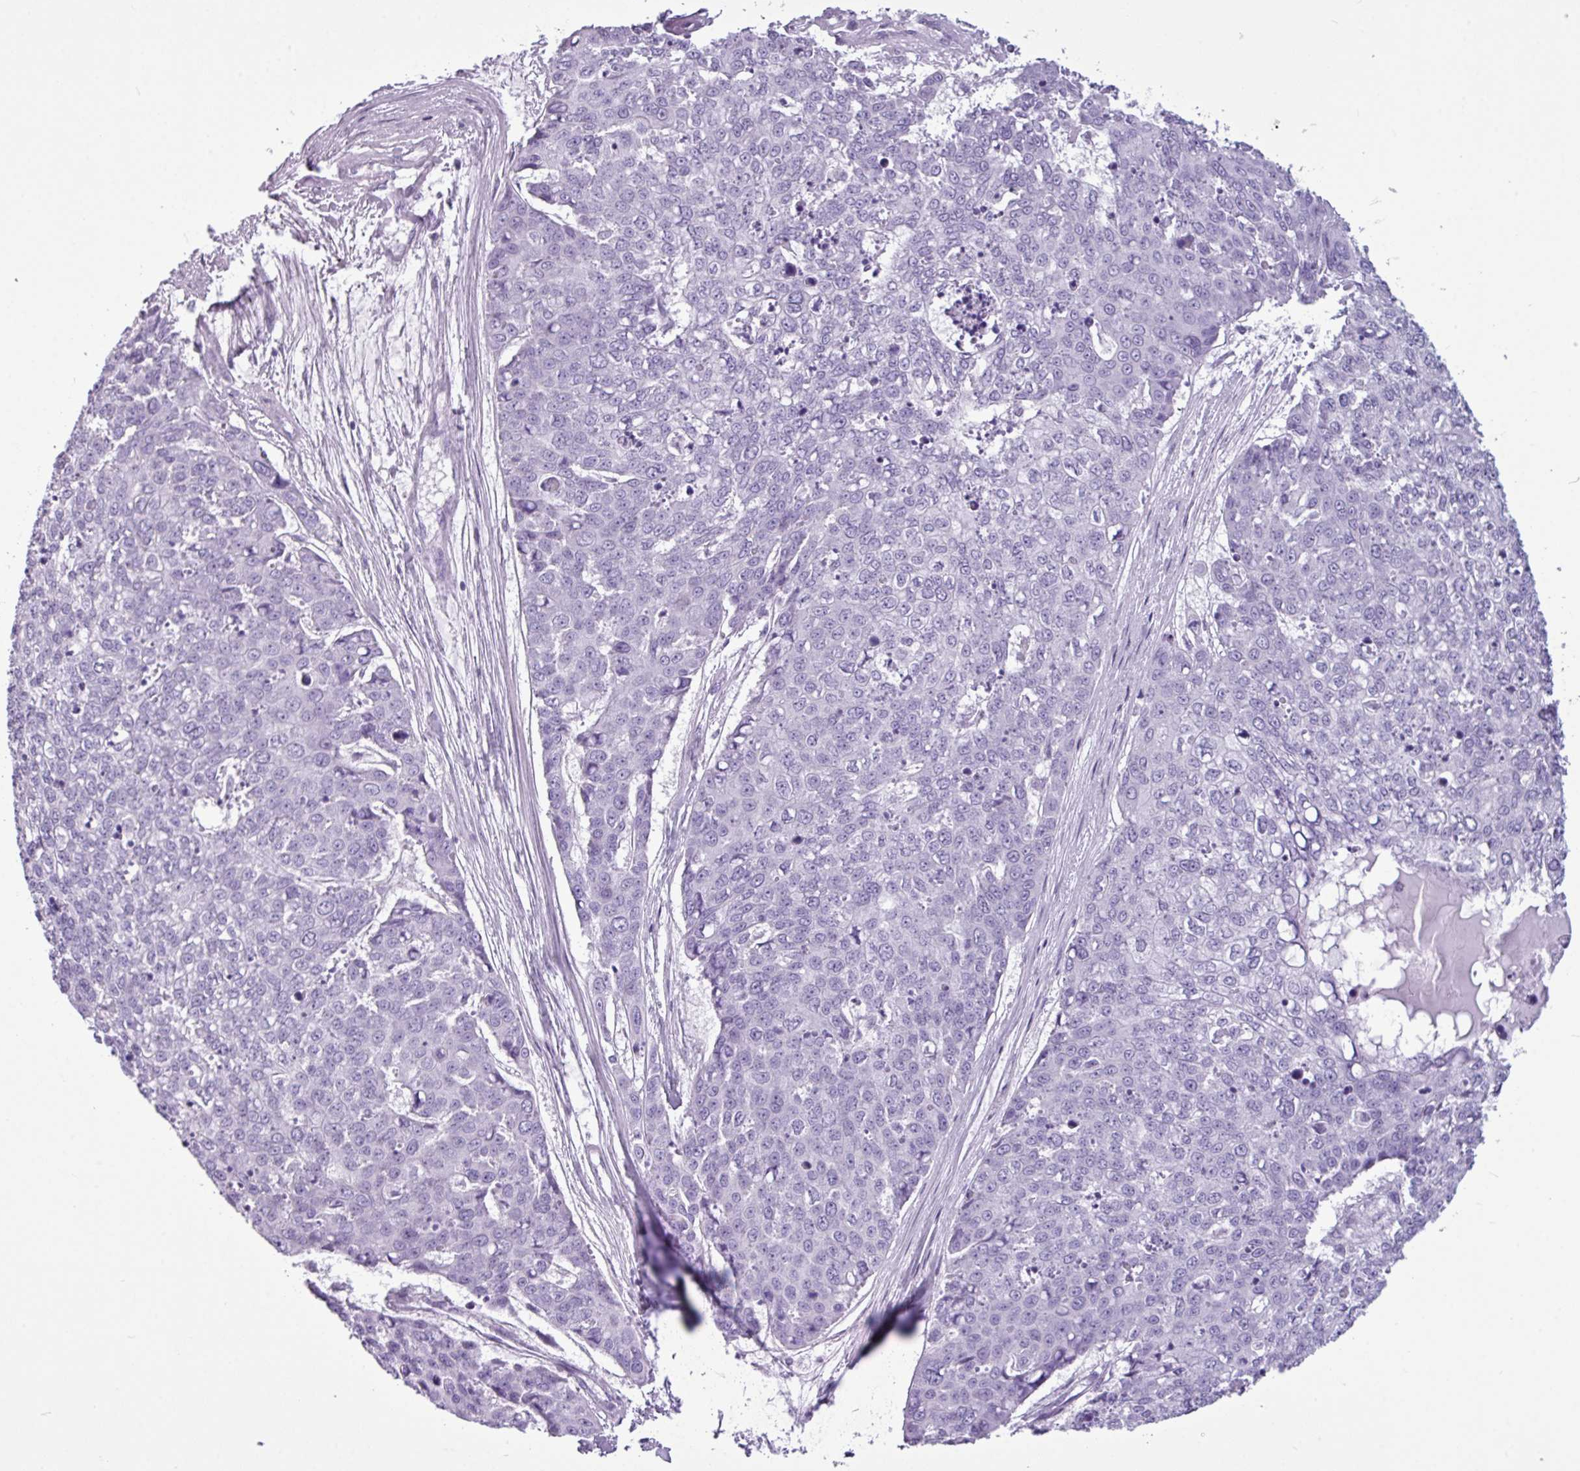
{"staining": {"intensity": "negative", "quantity": "none", "location": "none"}, "tissue": "skin cancer", "cell_type": "Tumor cells", "image_type": "cancer", "snomed": [{"axis": "morphology", "description": "Squamous cell carcinoma, NOS"}, {"axis": "topography", "description": "Skin"}], "caption": "Human squamous cell carcinoma (skin) stained for a protein using immunohistochemistry (IHC) displays no positivity in tumor cells.", "gene": "AMY1B", "patient": {"sex": "female", "age": 44}}